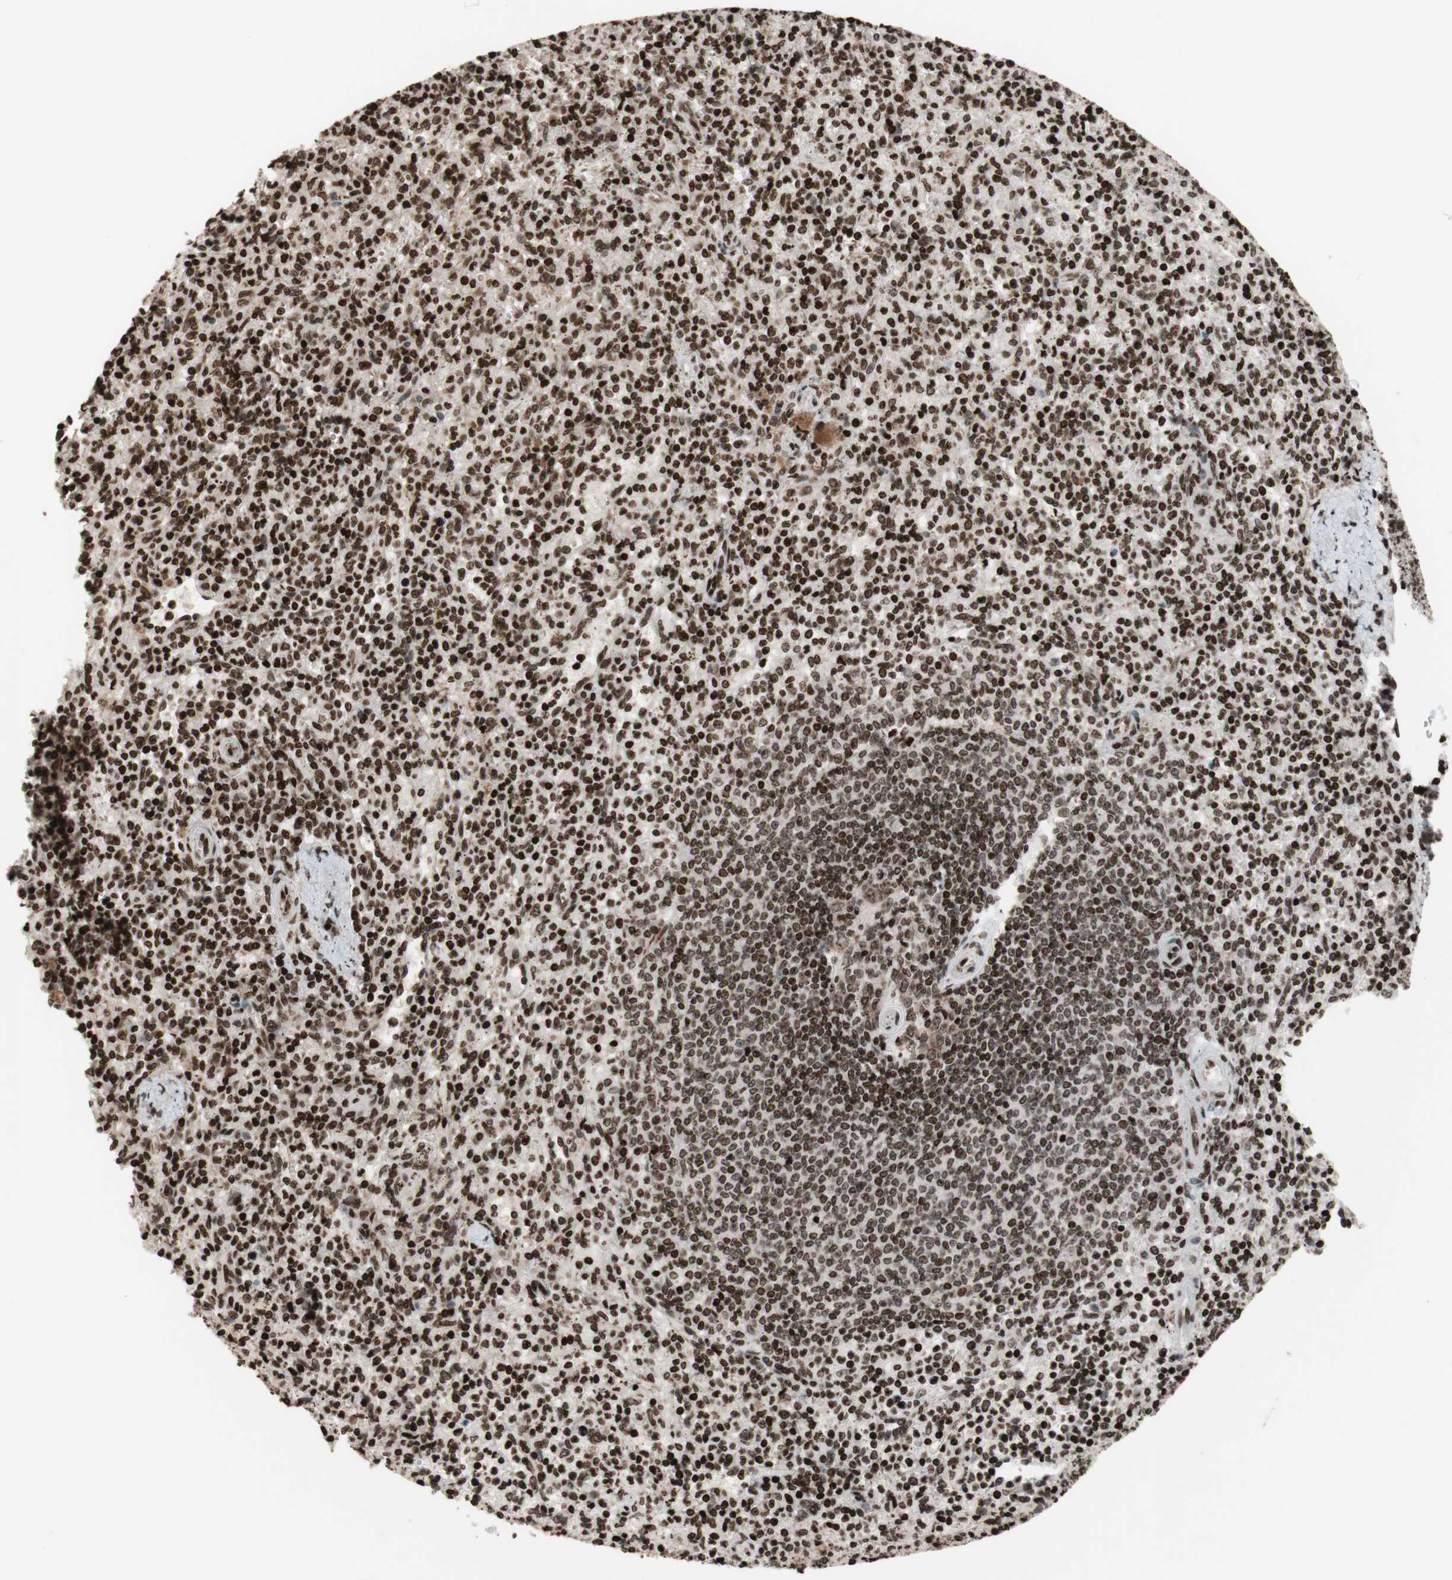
{"staining": {"intensity": "strong", "quantity": ">75%", "location": "cytoplasmic/membranous,nuclear"}, "tissue": "spleen", "cell_type": "Cells in red pulp", "image_type": "normal", "snomed": [{"axis": "morphology", "description": "Normal tissue, NOS"}, {"axis": "topography", "description": "Spleen"}], "caption": "Approximately >75% of cells in red pulp in unremarkable human spleen reveal strong cytoplasmic/membranous,nuclear protein expression as visualized by brown immunohistochemical staining.", "gene": "NCAPD2", "patient": {"sex": "male", "age": 72}}